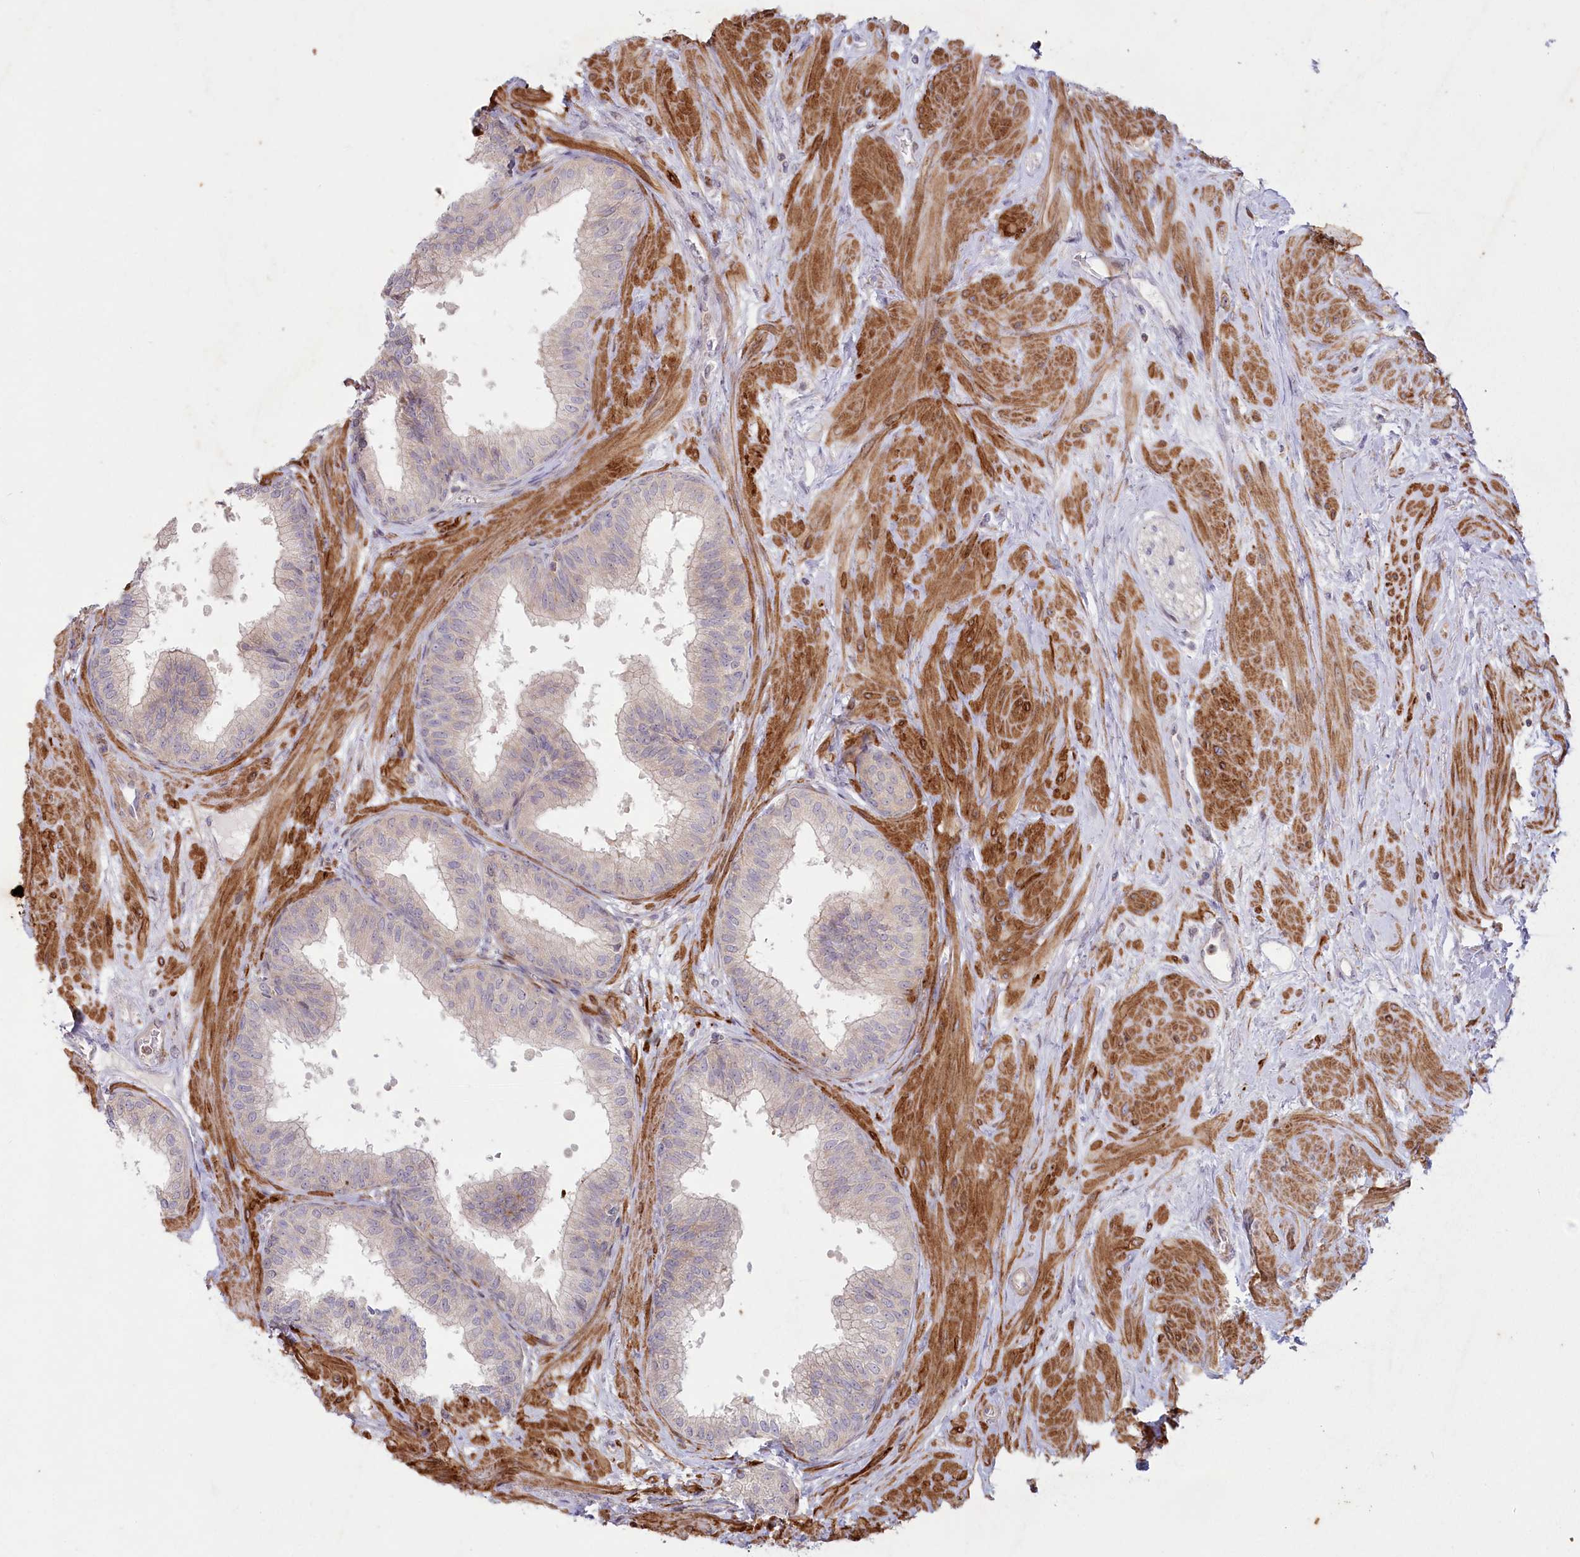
{"staining": {"intensity": "moderate", "quantity": "<25%", "location": "cytoplasmic/membranous"}, "tissue": "prostate", "cell_type": "Glandular cells", "image_type": "normal", "snomed": [{"axis": "morphology", "description": "Normal tissue, NOS"}, {"axis": "topography", "description": "Prostate"}], "caption": "Human prostate stained for a protein (brown) shows moderate cytoplasmic/membranous positive expression in approximately <25% of glandular cells.", "gene": "MTG1", "patient": {"sex": "male", "age": 60}}